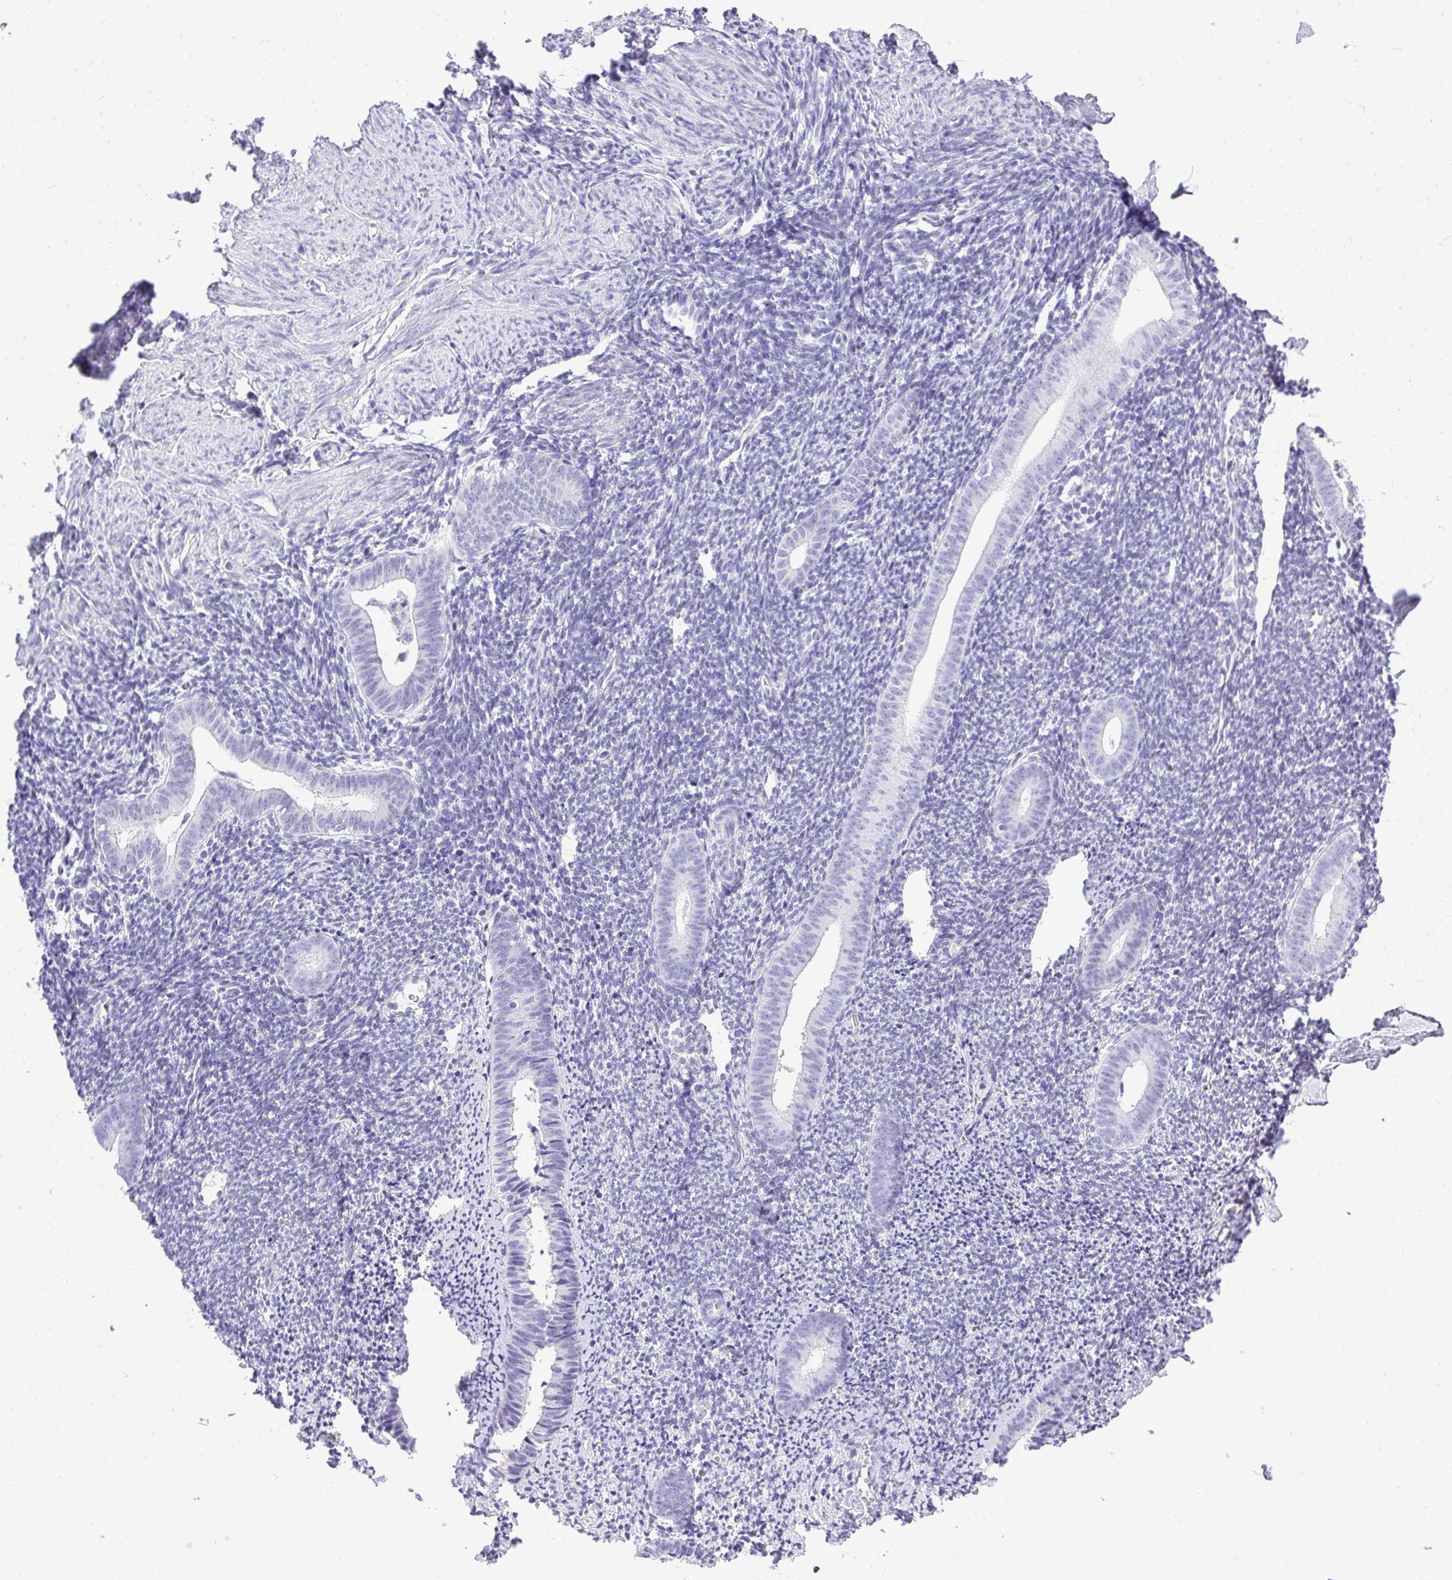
{"staining": {"intensity": "negative", "quantity": "none", "location": "none"}, "tissue": "endometrium", "cell_type": "Cells in endometrial stroma", "image_type": "normal", "snomed": [{"axis": "morphology", "description": "Normal tissue, NOS"}, {"axis": "topography", "description": "Endometrium"}], "caption": "The immunohistochemistry micrograph has no significant expression in cells in endometrial stroma of endometrium.", "gene": "PLPPR3", "patient": {"sex": "female", "age": 39}}